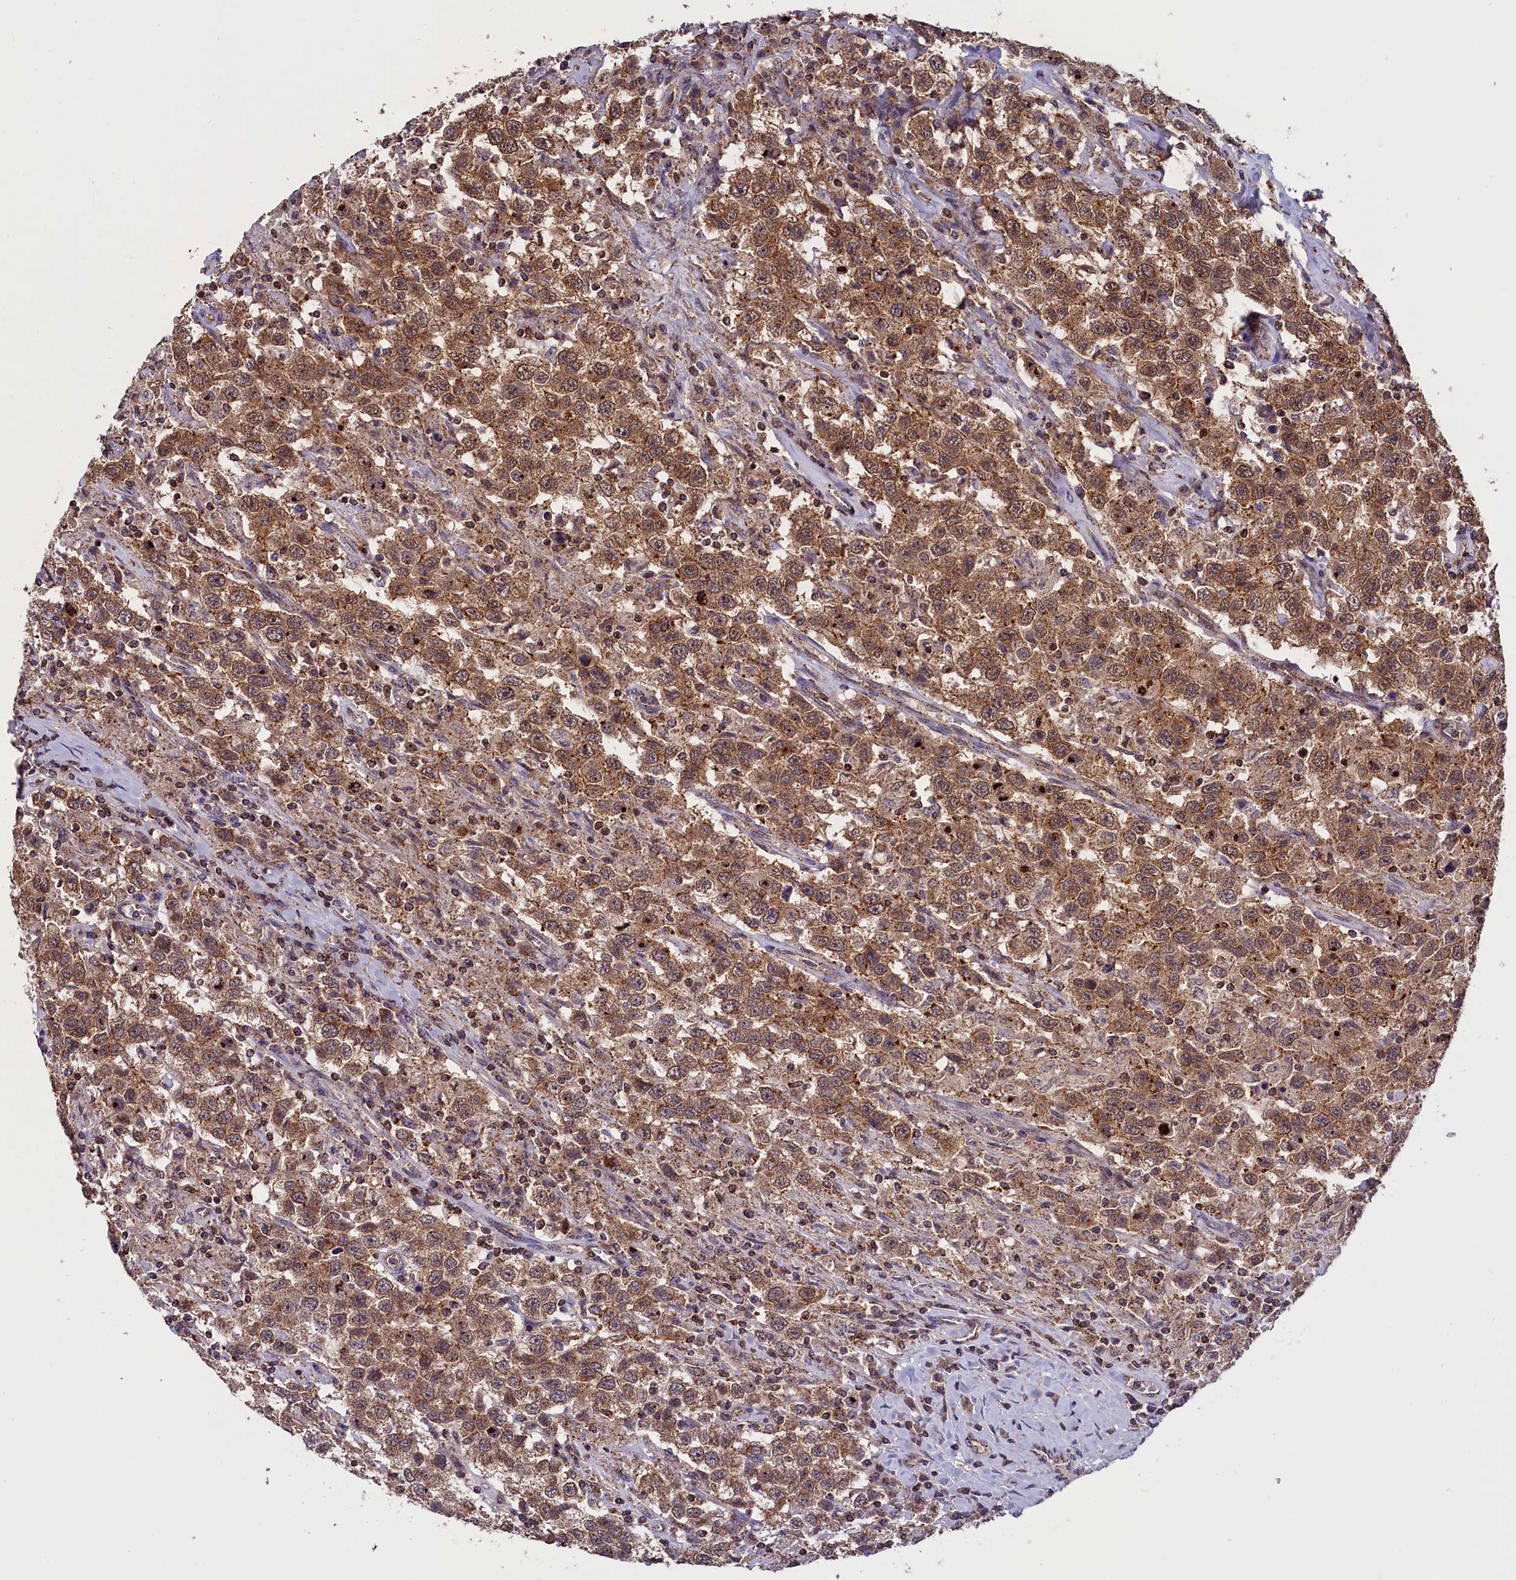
{"staining": {"intensity": "moderate", "quantity": ">75%", "location": "cytoplasmic/membranous"}, "tissue": "testis cancer", "cell_type": "Tumor cells", "image_type": "cancer", "snomed": [{"axis": "morphology", "description": "Seminoma, NOS"}, {"axis": "topography", "description": "Testis"}], "caption": "Immunohistochemistry of human testis cancer (seminoma) exhibits medium levels of moderate cytoplasmic/membranous staining in approximately >75% of tumor cells. (DAB (3,3'-diaminobenzidine) = brown stain, brightfield microscopy at high magnification).", "gene": "IST1", "patient": {"sex": "male", "age": 41}}